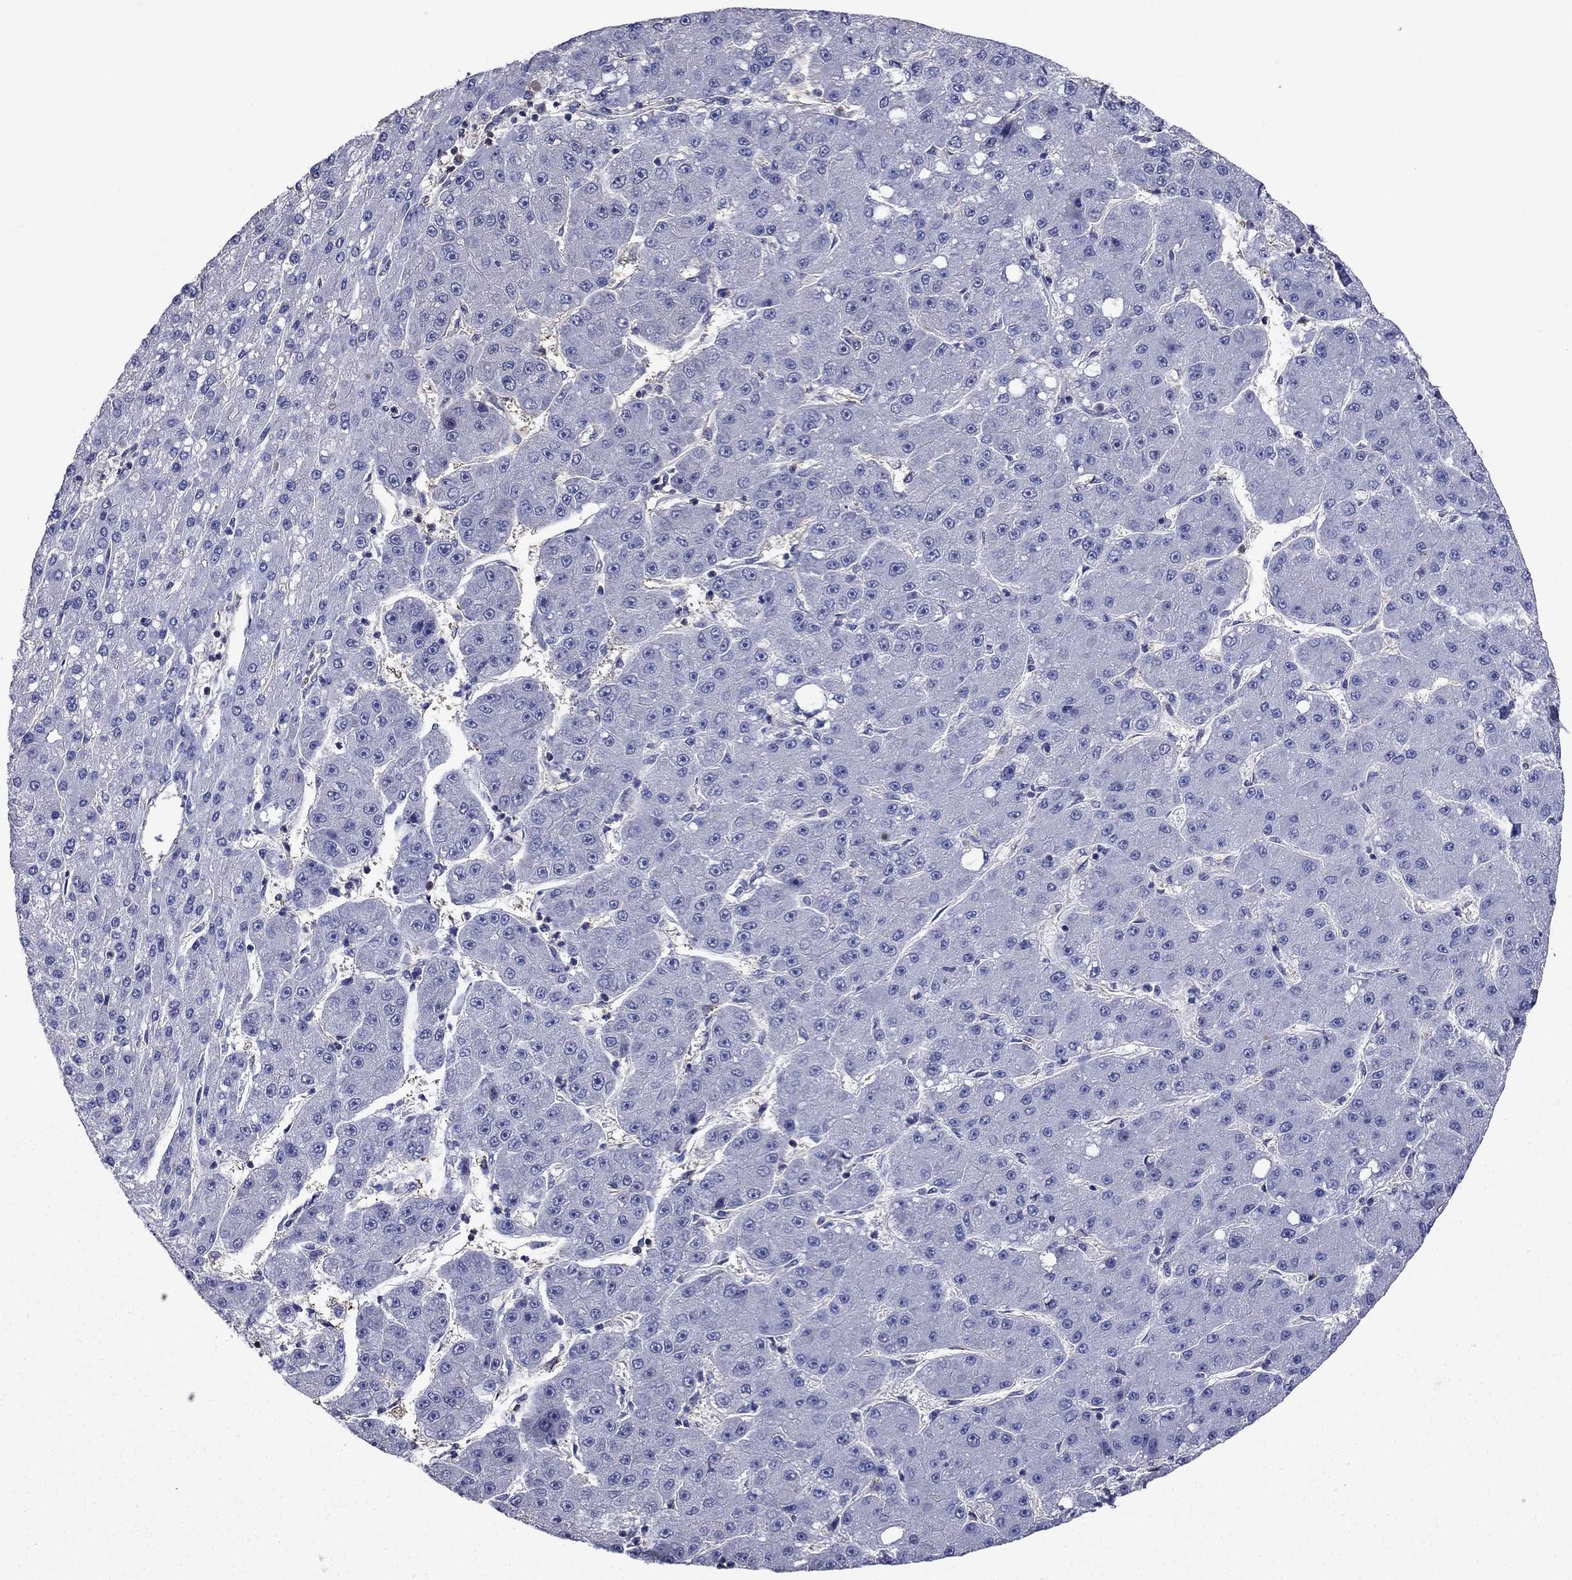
{"staining": {"intensity": "negative", "quantity": "none", "location": "none"}, "tissue": "liver cancer", "cell_type": "Tumor cells", "image_type": "cancer", "snomed": [{"axis": "morphology", "description": "Carcinoma, Hepatocellular, NOS"}, {"axis": "topography", "description": "Liver"}], "caption": "High power microscopy photomicrograph of an immunohistochemistry histopathology image of hepatocellular carcinoma (liver), revealing no significant positivity in tumor cells. (Stains: DAB (3,3'-diaminobenzidine) IHC with hematoxylin counter stain, Microscopy: brightfield microscopy at high magnification).", "gene": "DVL1", "patient": {"sex": "male", "age": 67}}